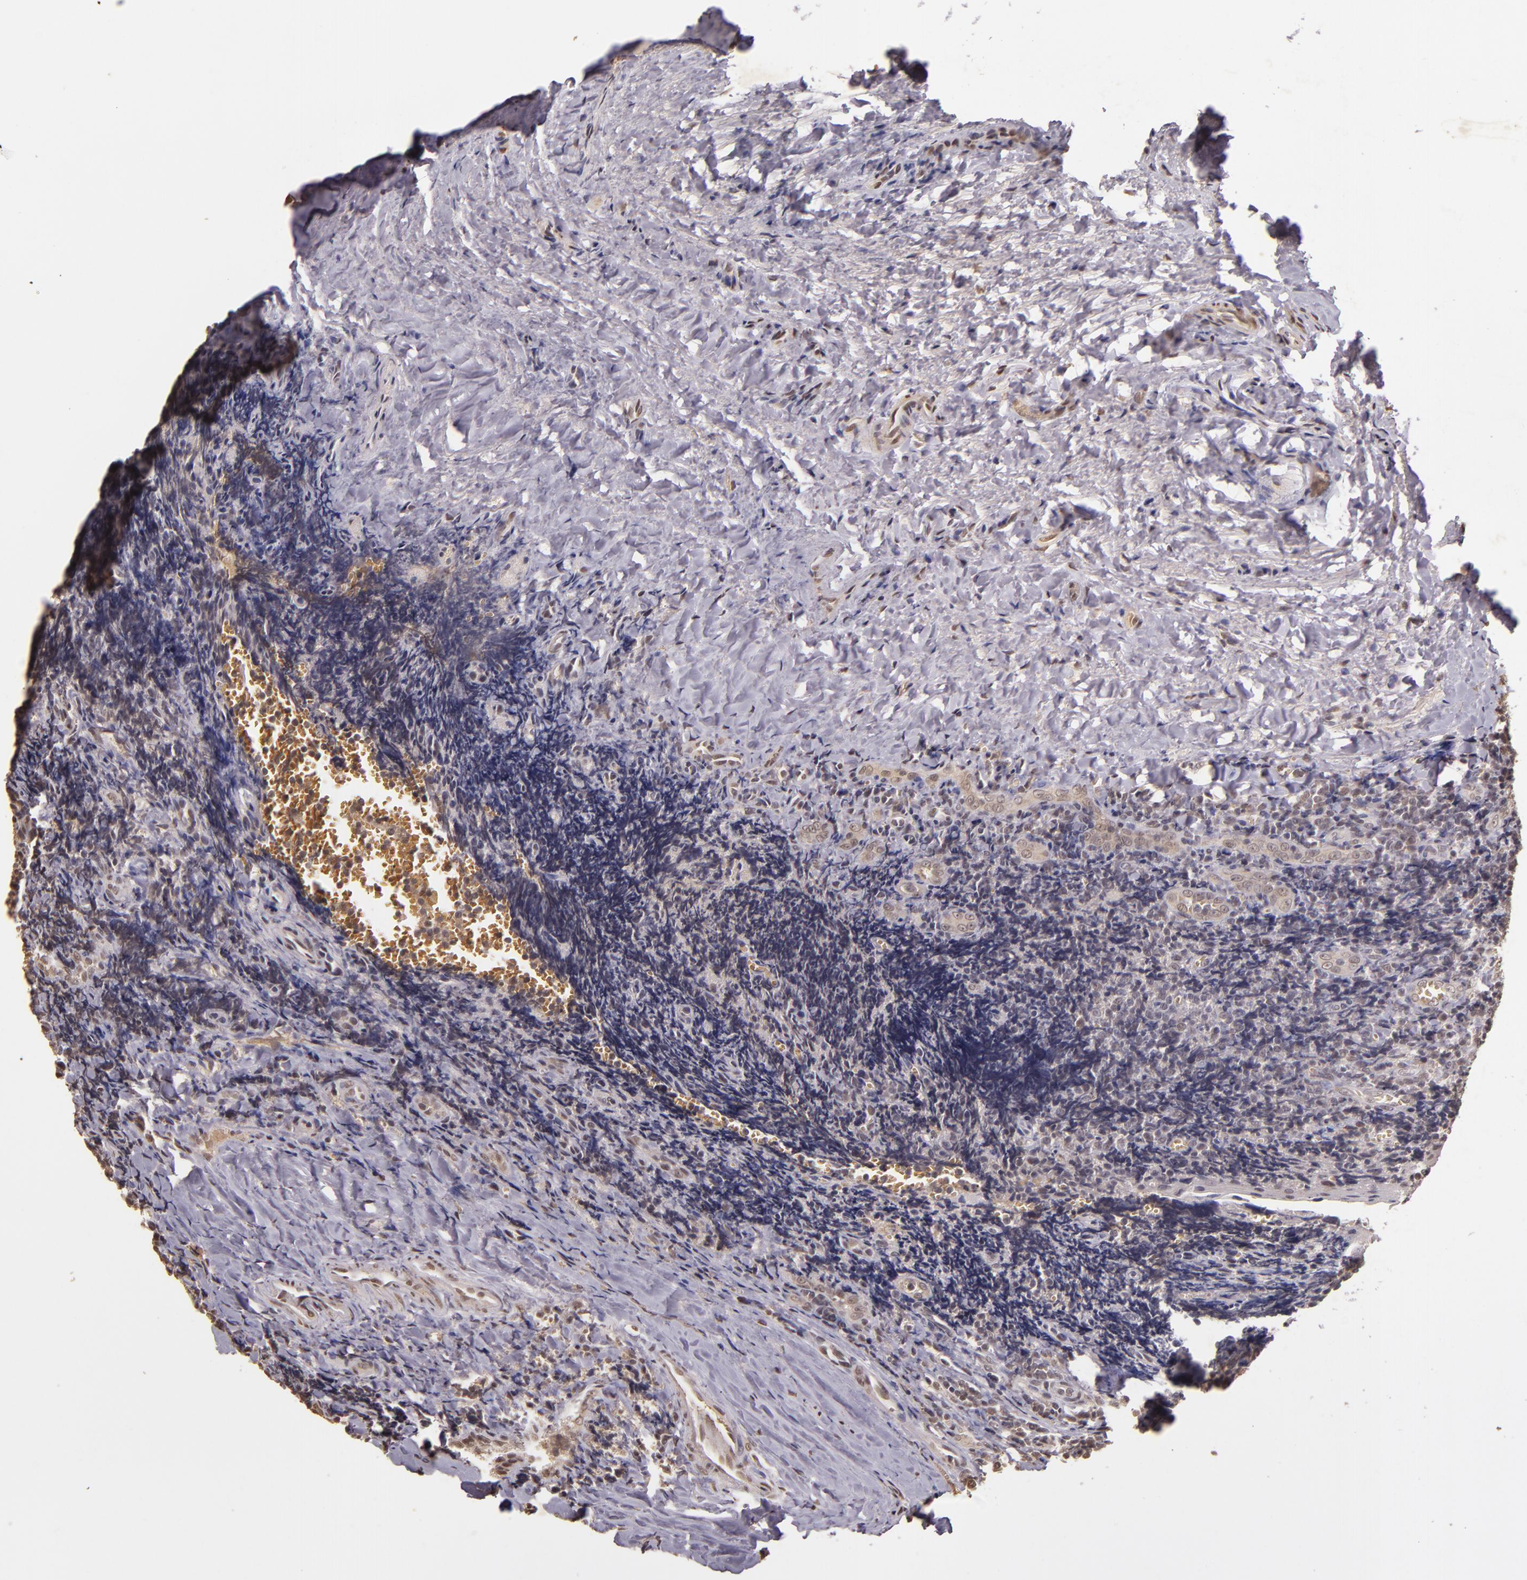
{"staining": {"intensity": "weak", "quantity": ">75%", "location": "cytoplasmic/membranous,nuclear"}, "tissue": "tonsil", "cell_type": "Germinal center cells", "image_type": "normal", "snomed": [{"axis": "morphology", "description": "Normal tissue, NOS"}, {"axis": "topography", "description": "Tonsil"}], "caption": "Brown immunohistochemical staining in benign human tonsil reveals weak cytoplasmic/membranous,nuclear staining in about >75% of germinal center cells.", "gene": "CUL1", "patient": {"sex": "male", "age": 20}}